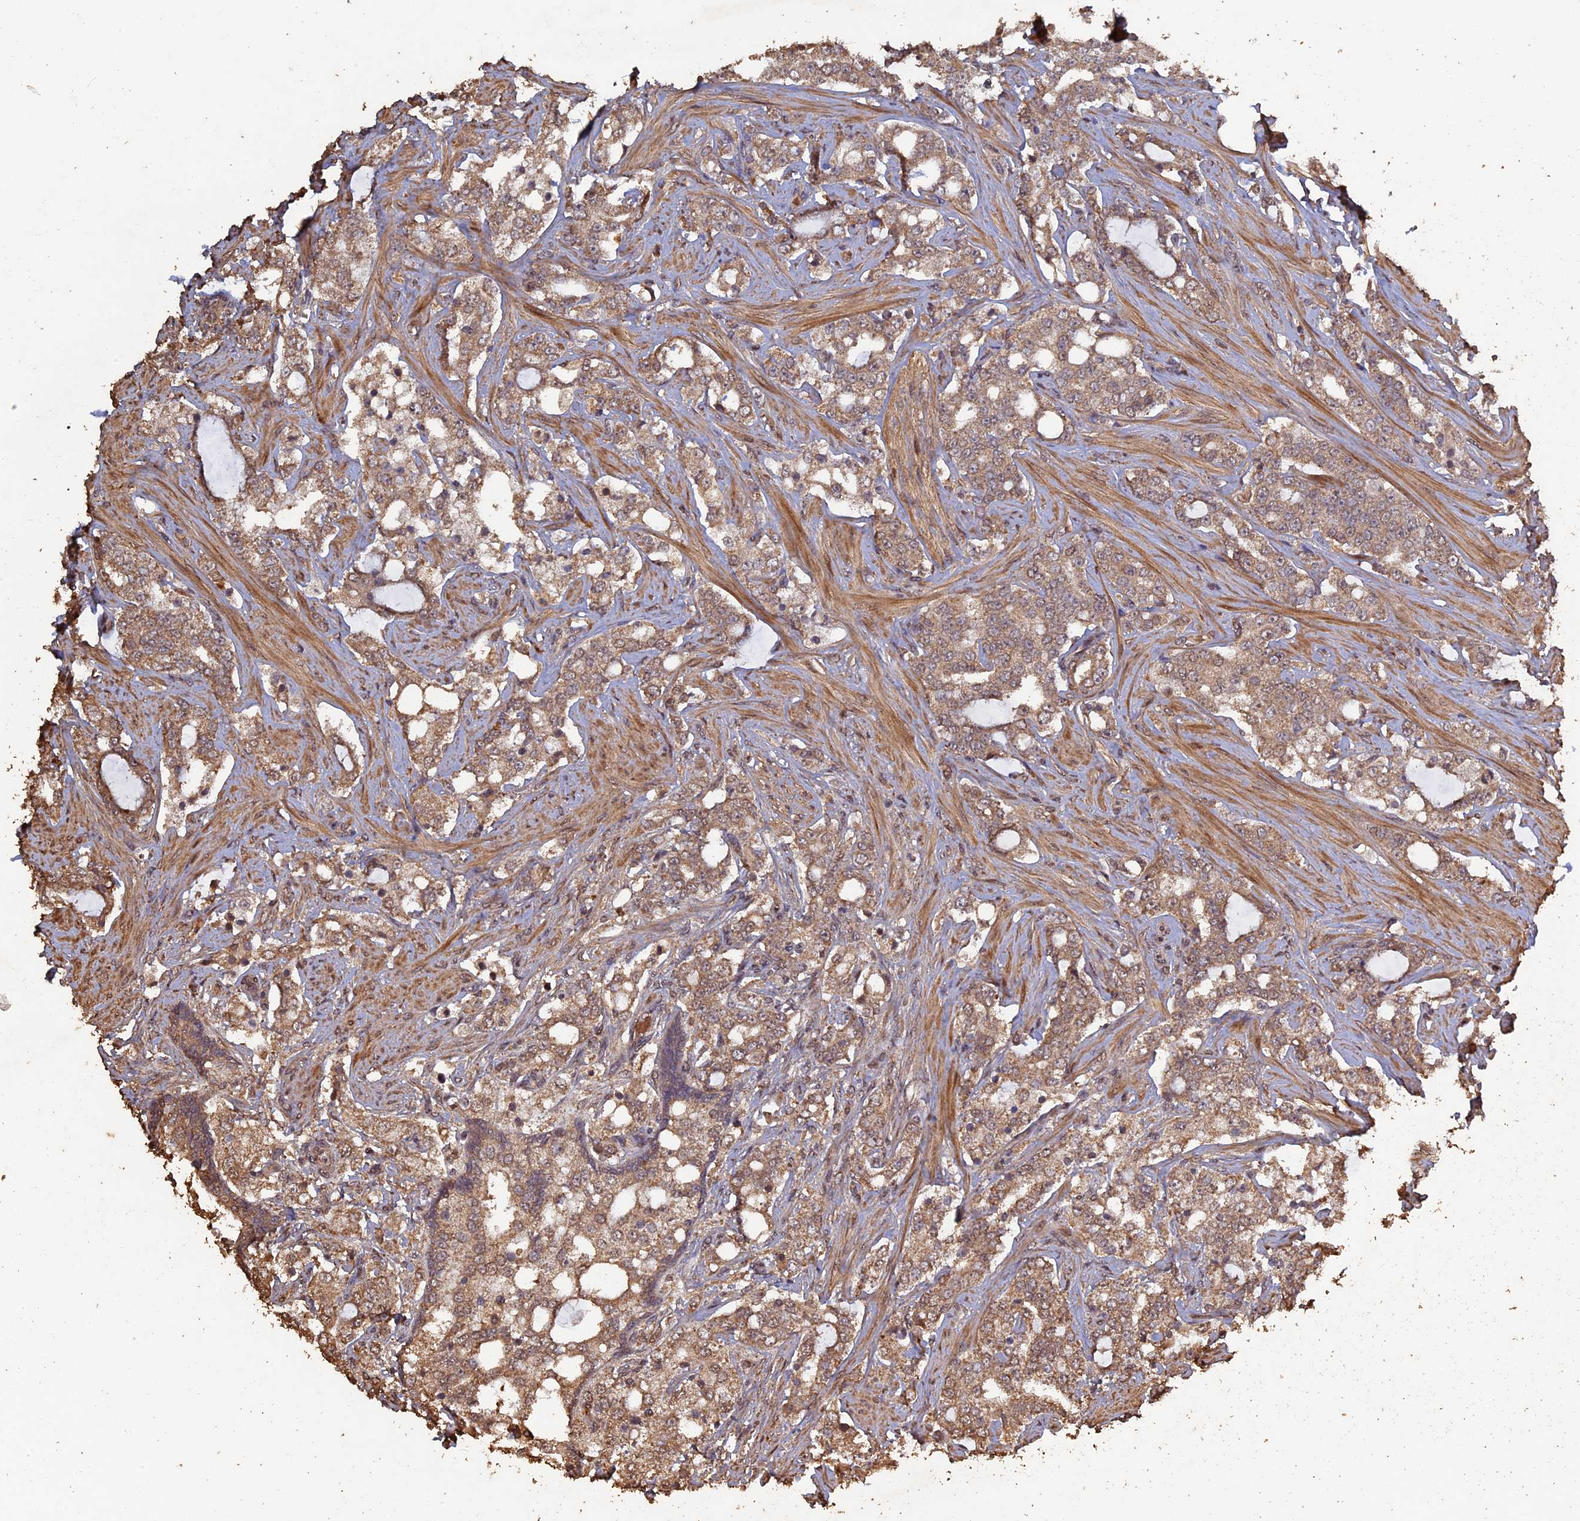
{"staining": {"intensity": "moderate", "quantity": ">75%", "location": "cytoplasmic/membranous"}, "tissue": "prostate cancer", "cell_type": "Tumor cells", "image_type": "cancer", "snomed": [{"axis": "morphology", "description": "Adenocarcinoma, High grade"}, {"axis": "topography", "description": "Prostate"}], "caption": "Tumor cells show moderate cytoplasmic/membranous expression in about >75% of cells in prostate cancer (adenocarcinoma (high-grade)).", "gene": "HUNK", "patient": {"sex": "male", "age": 64}}